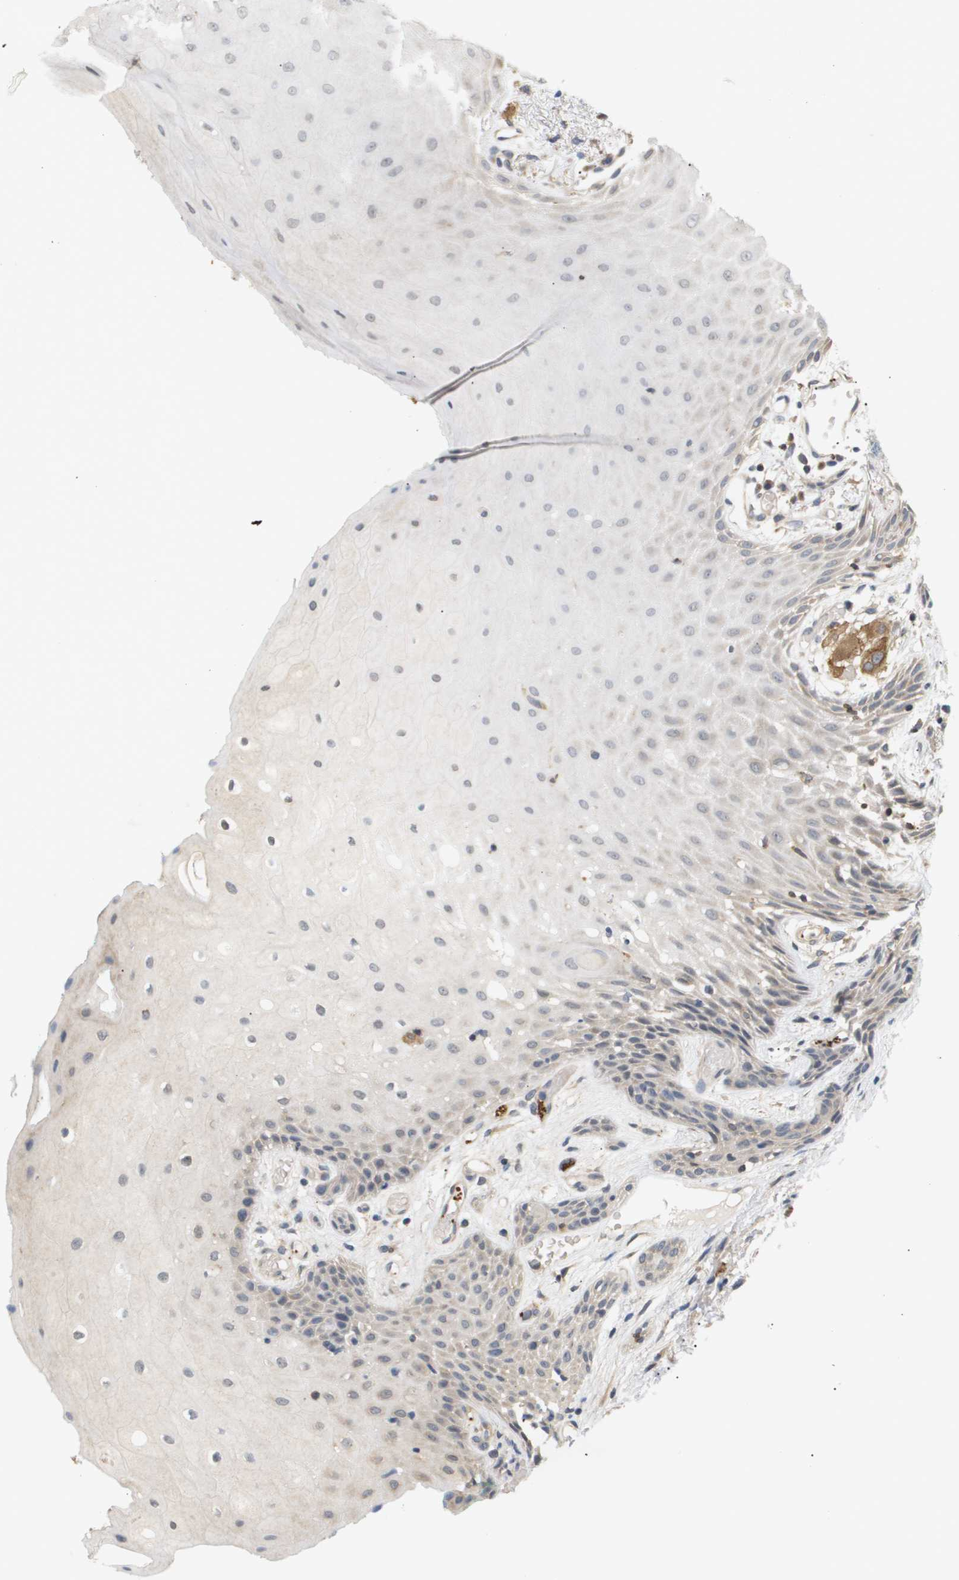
{"staining": {"intensity": "weak", "quantity": "<25%", "location": "cytoplasmic/membranous"}, "tissue": "oral mucosa", "cell_type": "Squamous epithelial cells", "image_type": "normal", "snomed": [{"axis": "morphology", "description": "Normal tissue, NOS"}, {"axis": "morphology", "description": "Squamous cell carcinoma, NOS"}, {"axis": "topography", "description": "Oral tissue"}, {"axis": "topography", "description": "Salivary gland"}, {"axis": "topography", "description": "Head-Neck"}], "caption": "High power microscopy micrograph of an immunohistochemistry (IHC) micrograph of unremarkable oral mucosa, revealing no significant expression in squamous epithelial cells. The staining was performed using DAB (3,3'-diaminobenzidine) to visualize the protein expression in brown, while the nuclei were stained in blue with hematoxylin (Magnification: 20x).", "gene": "CORO2B", "patient": {"sex": "female", "age": 62}}